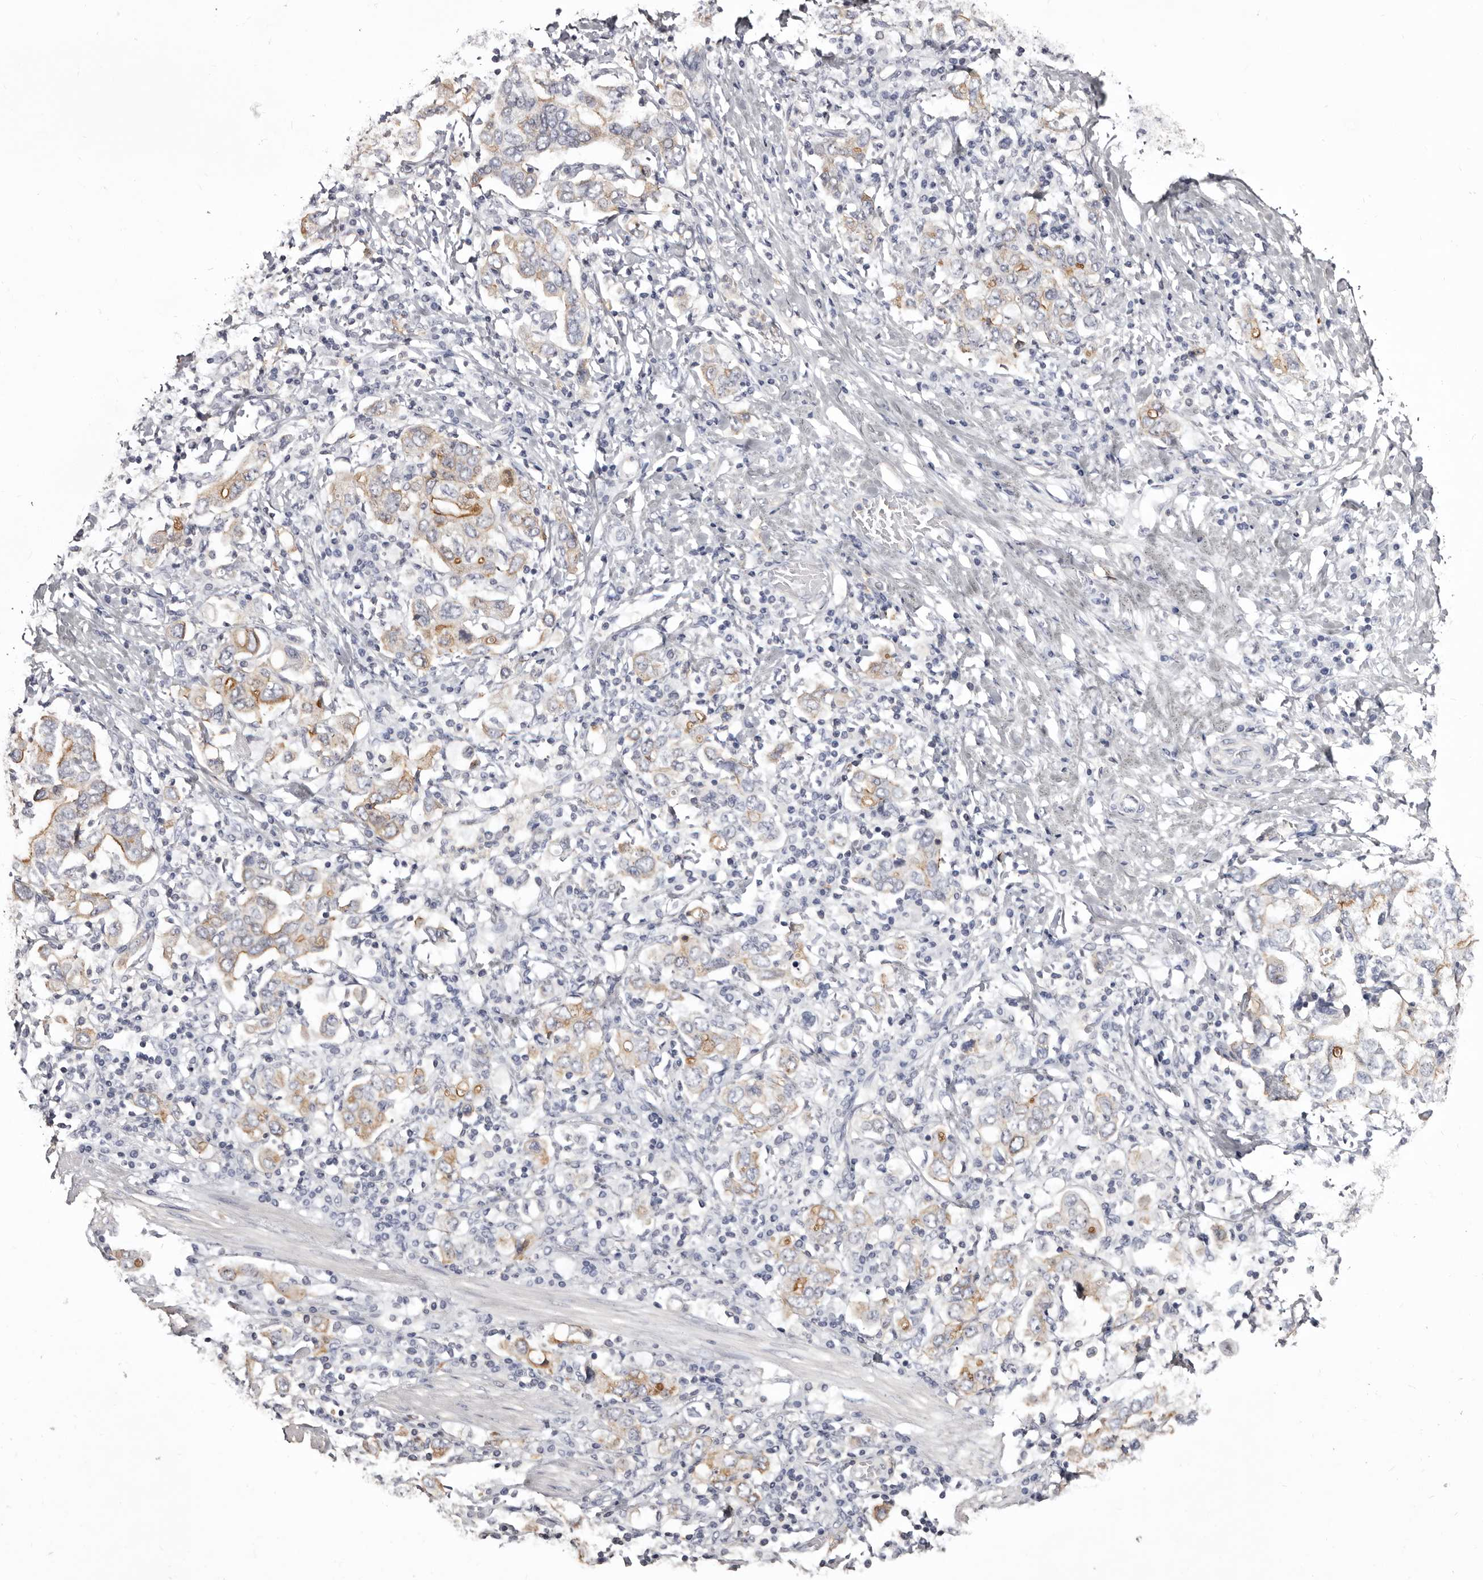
{"staining": {"intensity": "weak", "quantity": "25%-75%", "location": "cytoplasmic/membranous"}, "tissue": "stomach cancer", "cell_type": "Tumor cells", "image_type": "cancer", "snomed": [{"axis": "morphology", "description": "Adenocarcinoma, NOS"}, {"axis": "topography", "description": "Stomach, upper"}], "caption": "Protein staining of stomach cancer tissue exhibits weak cytoplasmic/membranous staining in approximately 25%-75% of tumor cells. (DAB (3,3'-diaminobenzidine) IHC, brown staining for protein, blue staining for nuclei).", "gene": "LAD1", "patient": {"sex": "male", "age": 62}}